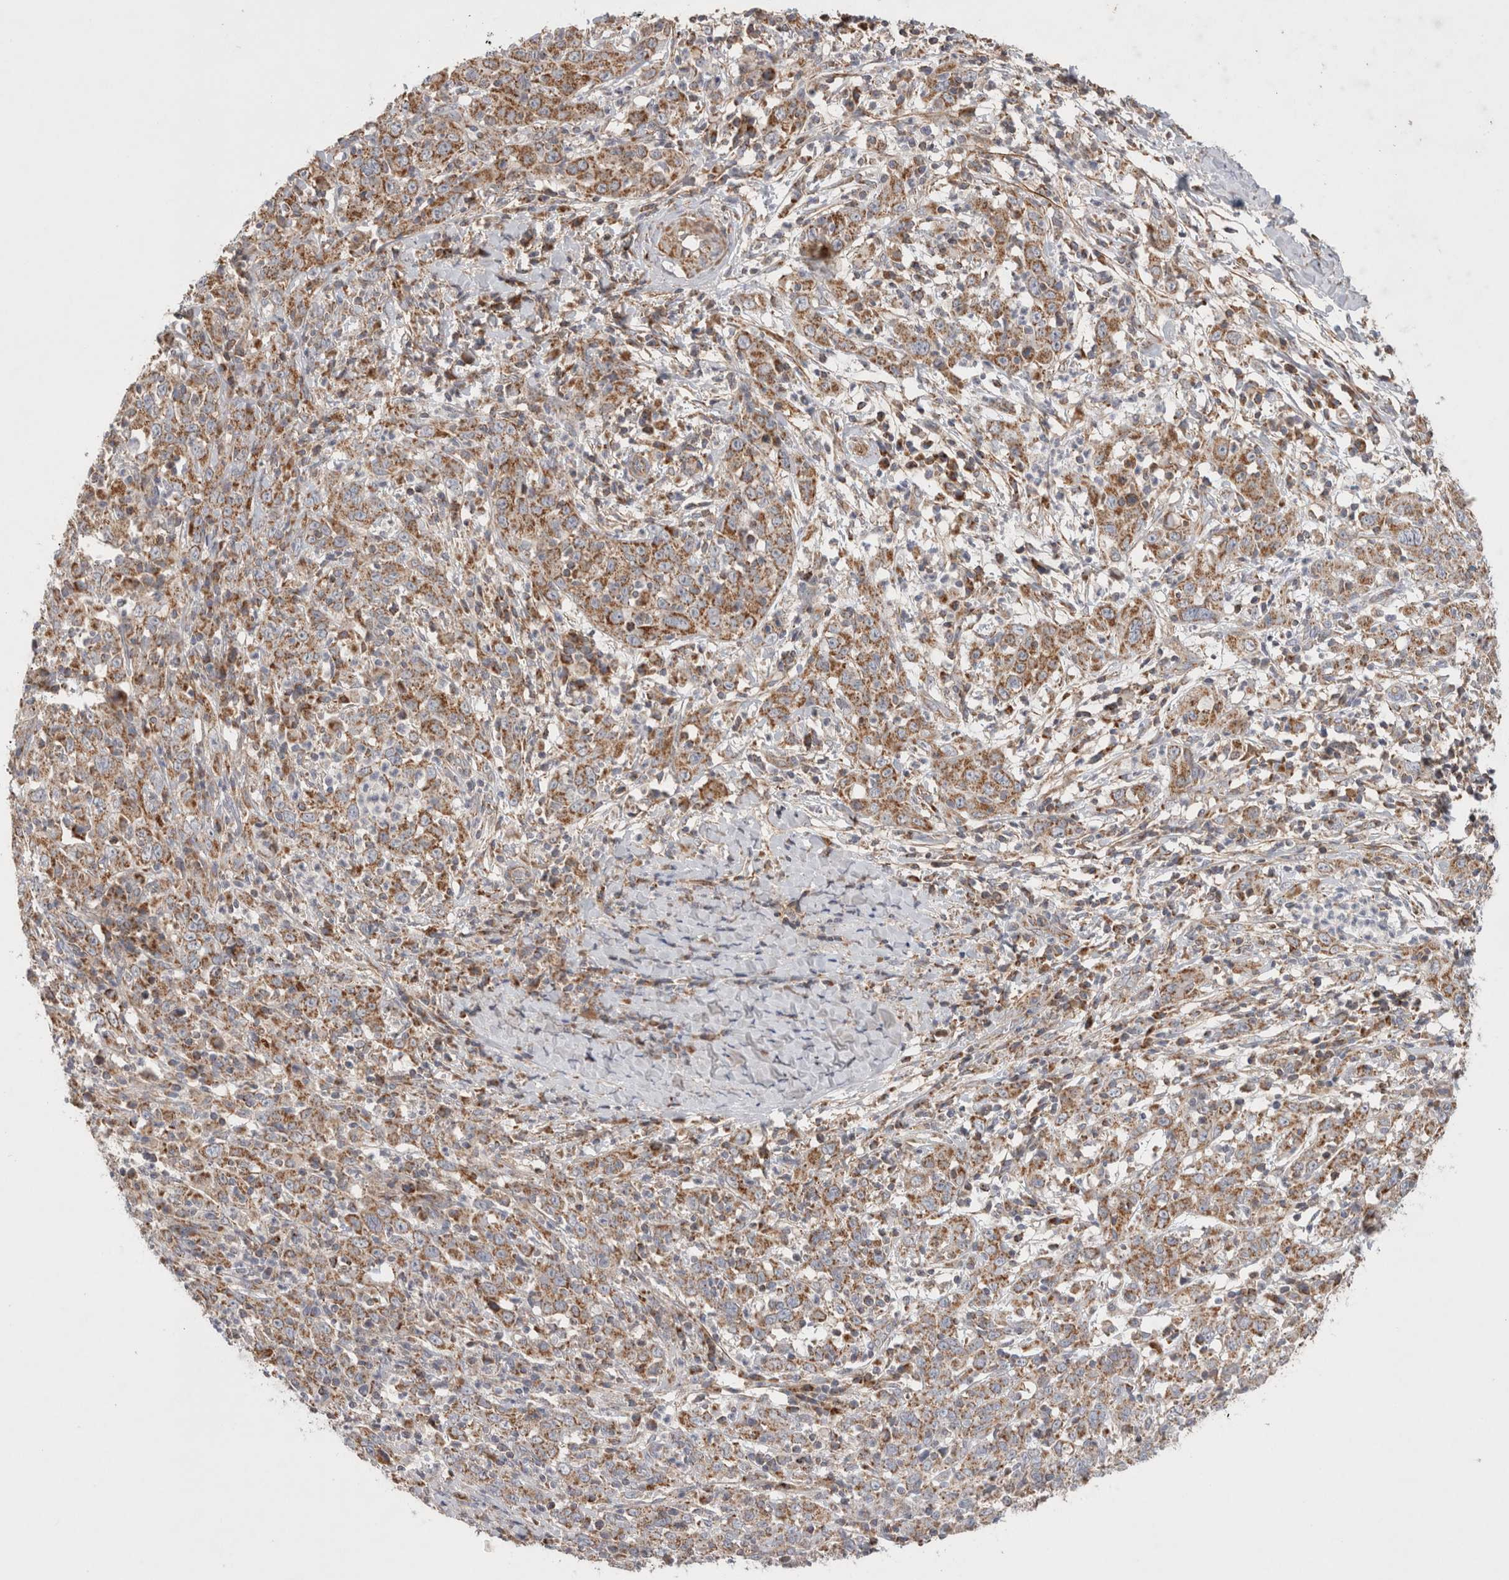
{"staining": {"intensity": "moderate", "quantity": ">75%", "location": "cytoplasmic/membranous"}, "tissue": "cervical cancer", "cell_type": "Tumor cells", "image_type": "cancer", "snomed": [{"axis": "morphology", "description": "Squamous cell carcinoma, NOS"}, {"axis": "topography", "description": "Cervix"}], "caption": "Cervical cancer (squamous cell carcinoma) was stained to show a protein in brown. There is medium levels of moderate cytoplasmic/membranous expression in approximately >75% of tumor cells.", "gene": "MRPS28", "patient": {"sex": "female", "age": 46}}